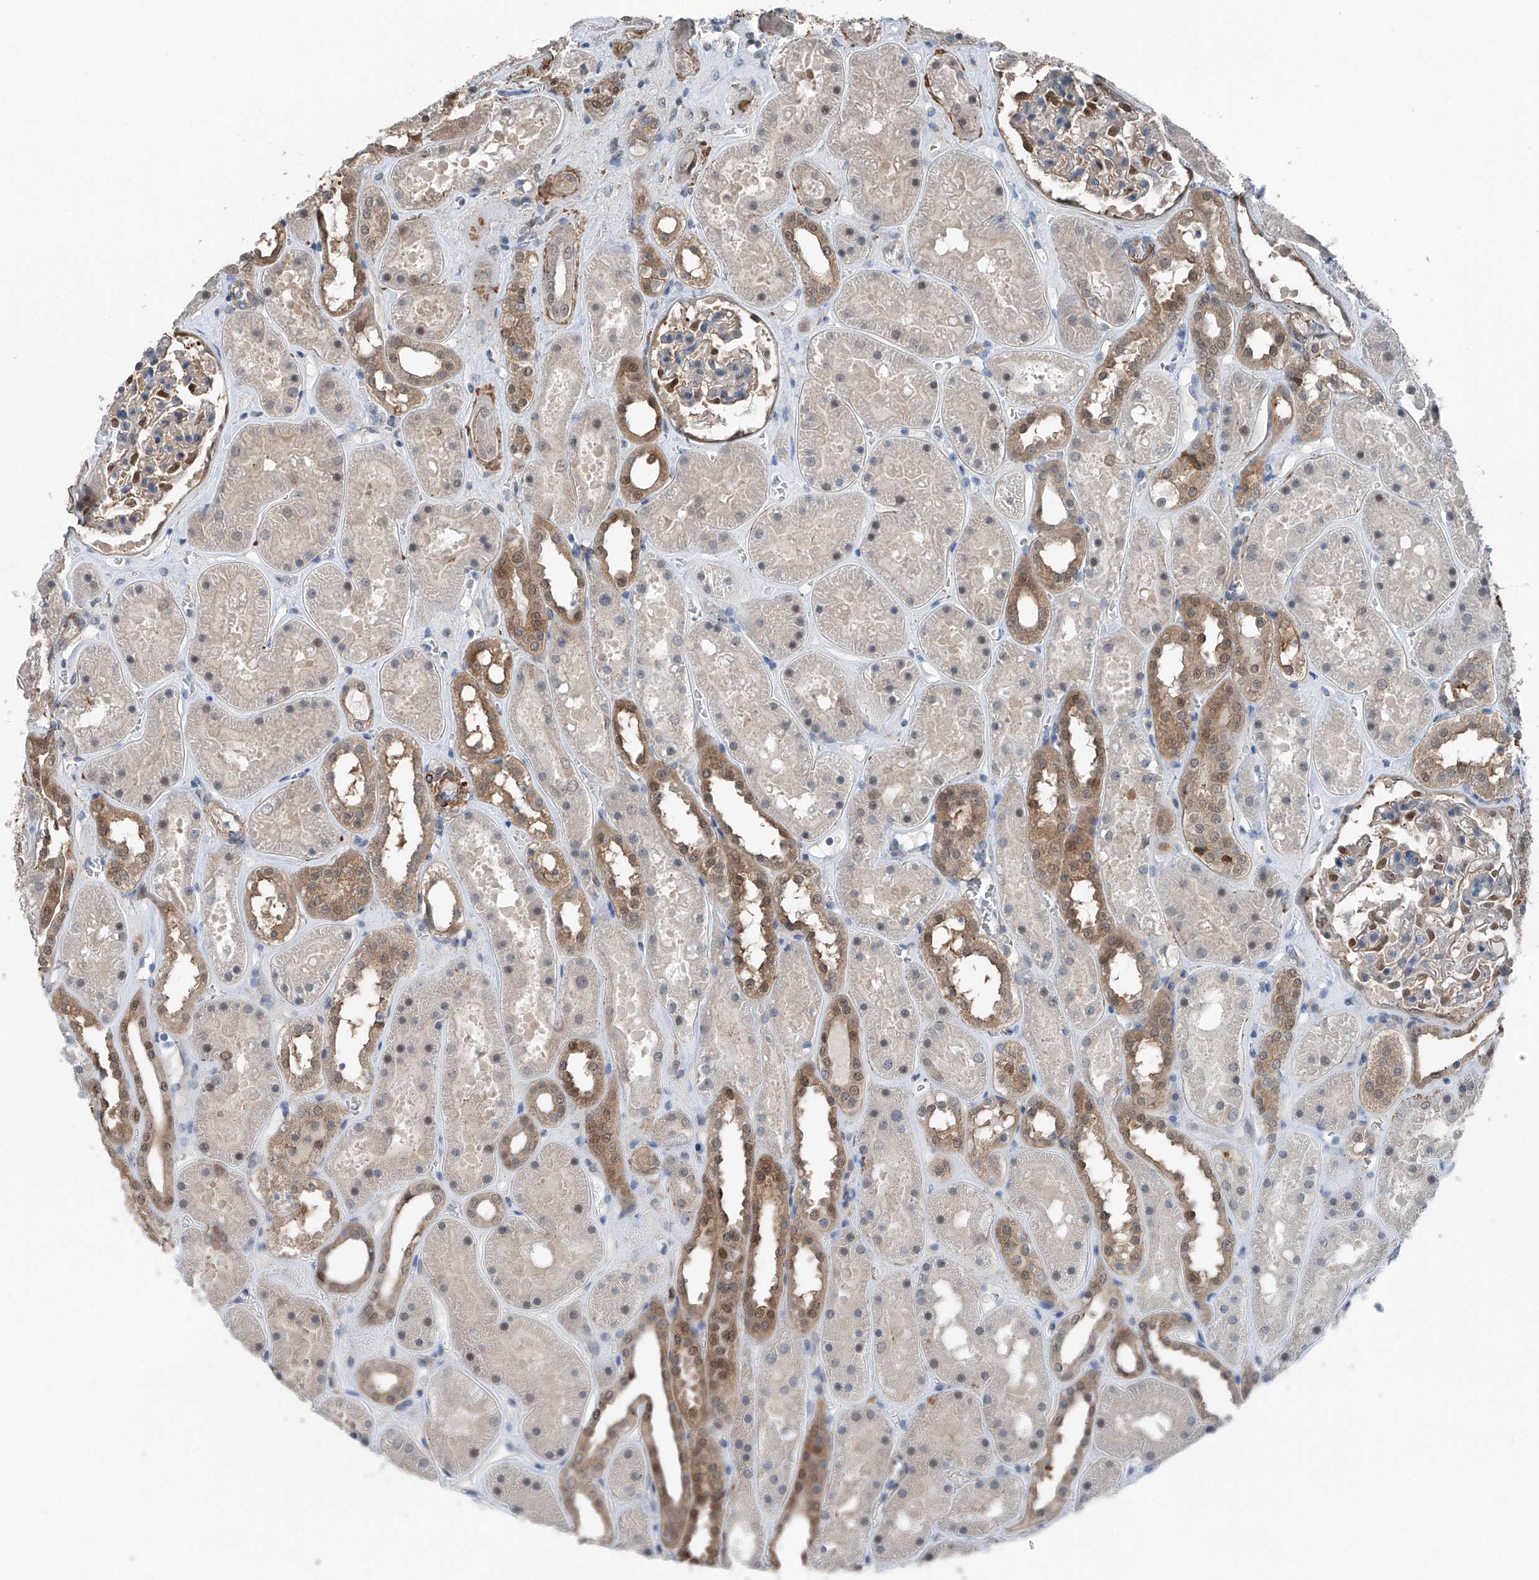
{"staining": {"intensity": "moderate", "quantity": "<25%", "location": "nuclear"}, "tissue": "kidney", "cell_type": "Cells in glomeruli", "image_type": "normal", "snomed": [{"axis": "morphology", "description": "Normal tissue, NOS"}, {"axis": "topography", "description": "Kidney"}], "caption": "Approximately <25% of cells in glomeruli in normal human kidney demonstrate moderate nuclear protein staining as visualized by brown immunohistochemical staining.", "gene": "HSPA6", "patient": {"sex": "female", "age": 41}}